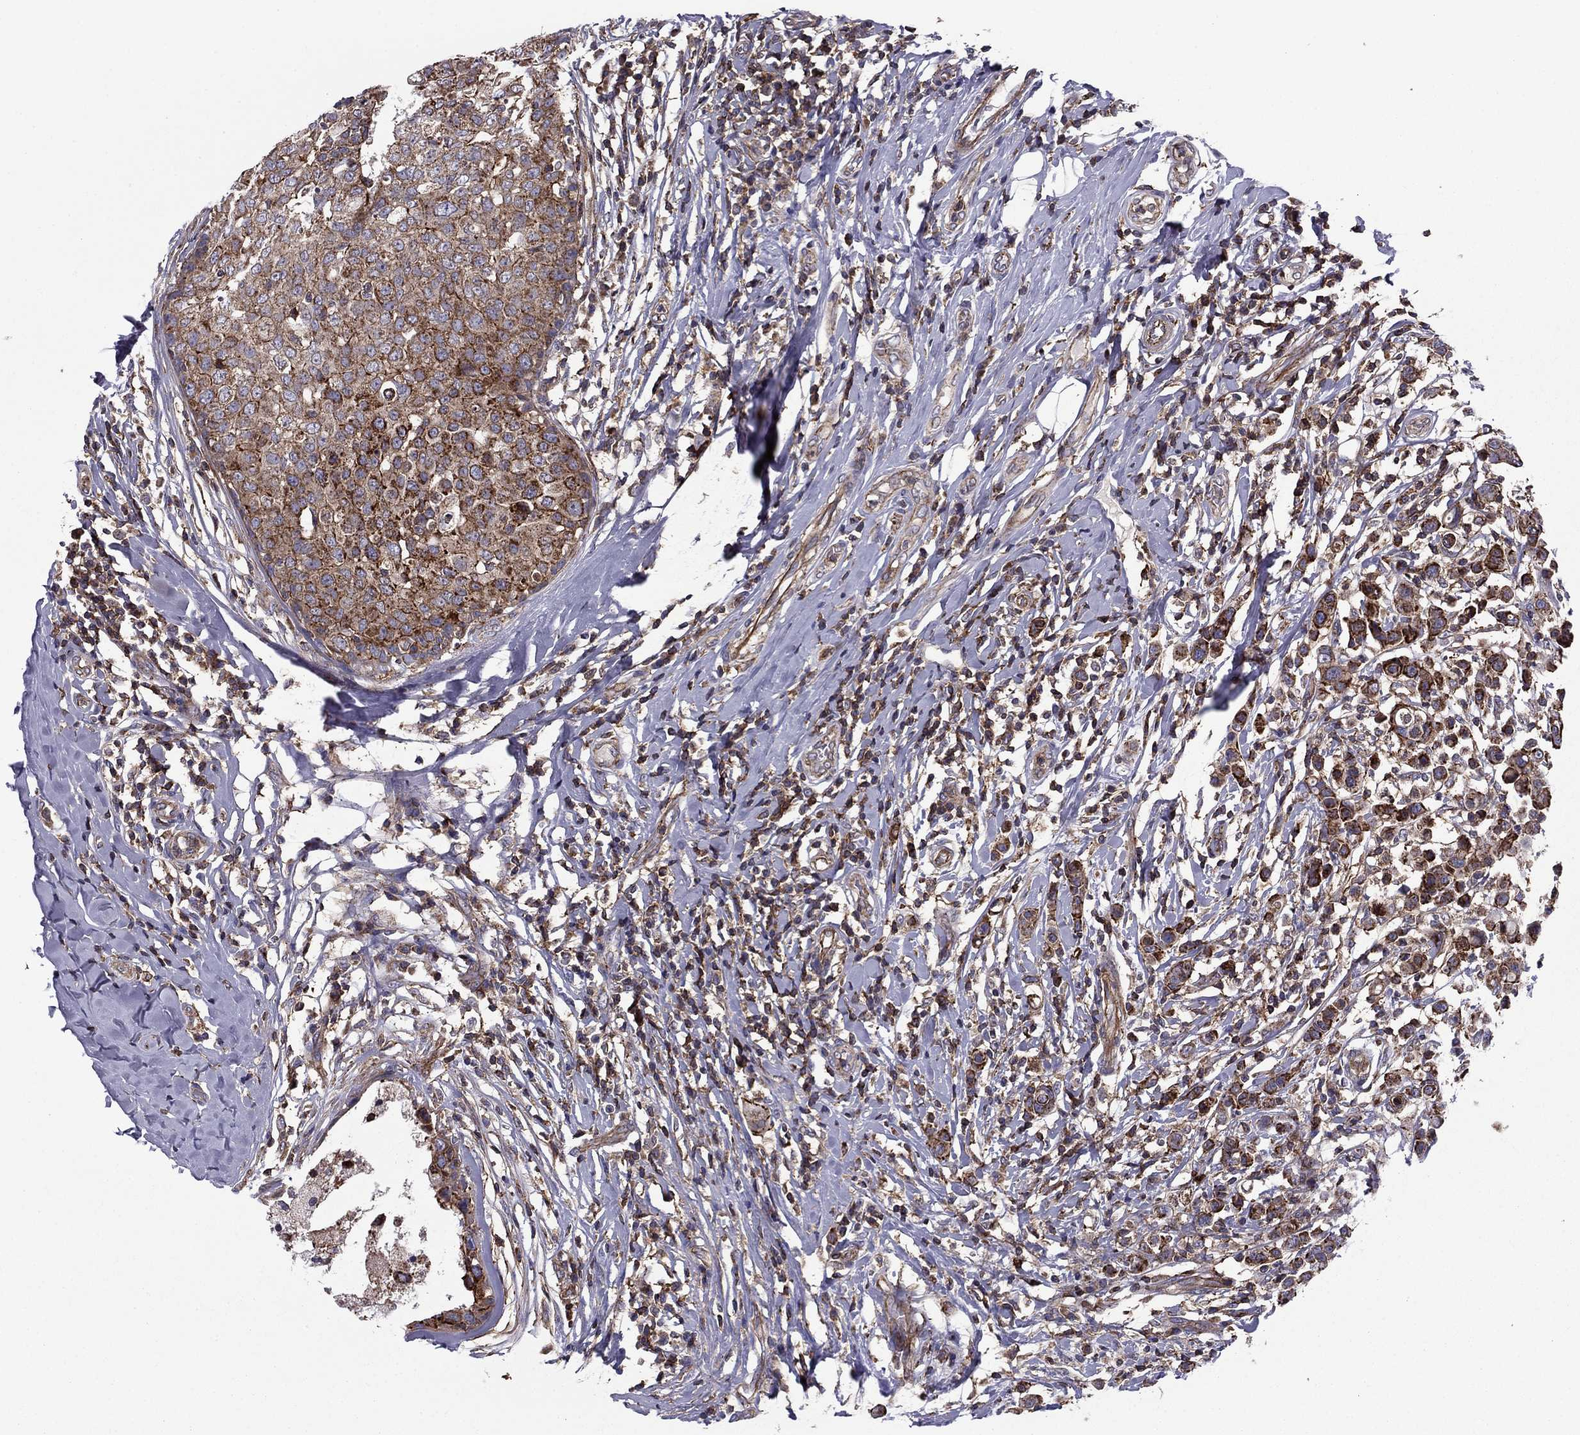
{"staining": {"intensity": "strong", "quantity": "<25%", "location": "cytoplasmic/membranous"}, "tissue": "breast cancer", "cell_type": "Tumor cells", "image_type": "cancer", "snomed": [{"axis": "morphology", "description": "Duct carcinoma"}, {"axis": "topography", "description": "Breast"}], "caption": "A medium amount of strong cytoplasmic/membranous staining is seen in about <25% of tumor cells in invasive ductal carcinoma (breast) tissue.", "gene": "ALG6", "patient": {"sex": "female", "age": 27}}